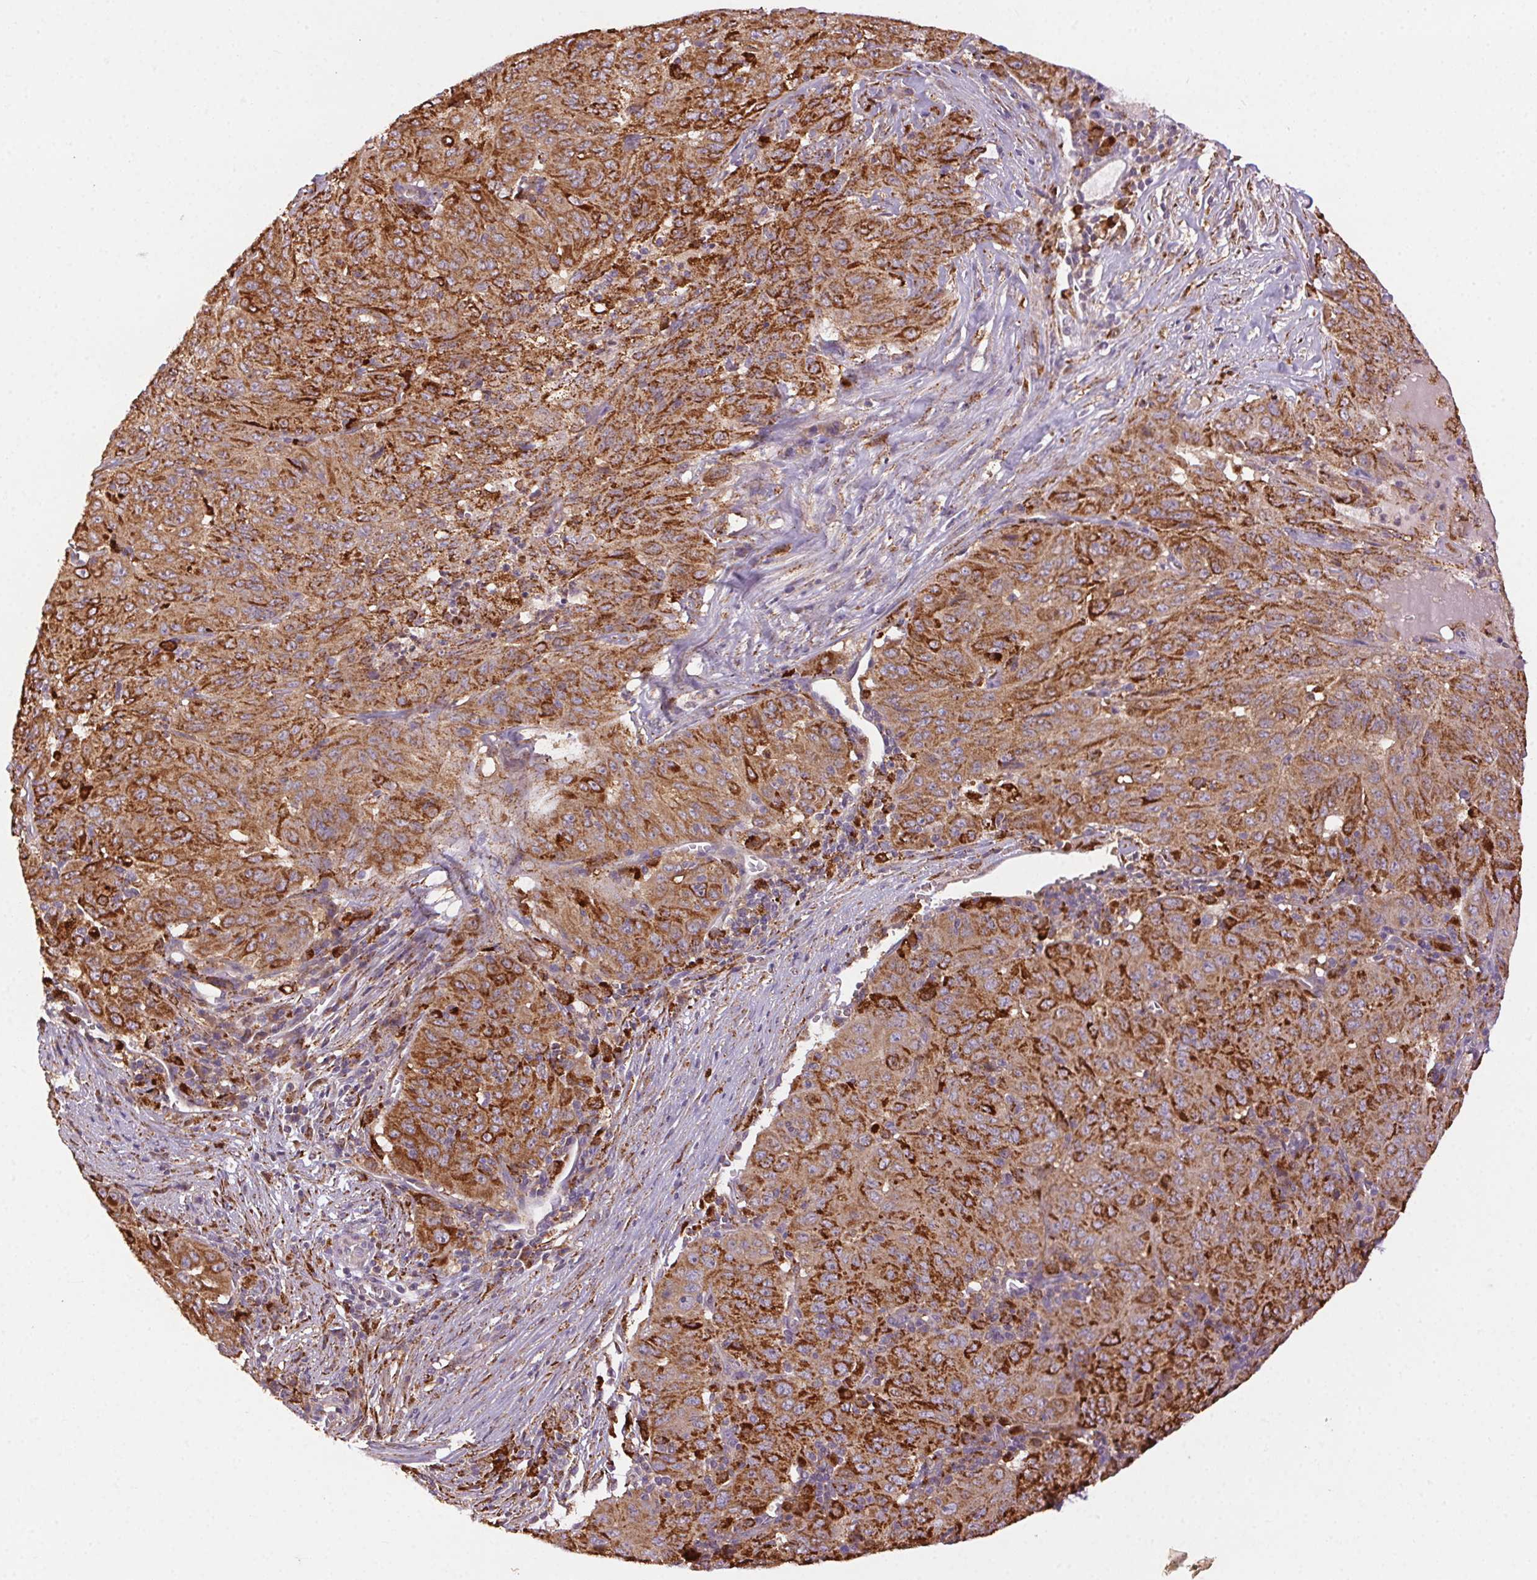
{"staining": {"intensity": "moderate", "quantity": ">75%", "location": "cytoplasmic/membranous"}, "tissue": "pancreatic cancer", "cell_type": "Tumor cells", "image_type": "cancer", "snomed": [{"axis": "morphology", "description": "Adenocarcinoma, NOS"}, {"axis": "topography", "description": "Pancreas"}], "caption": "Immunohistochemical staining of human pancreatic adenocarcinoma shows medium levels of moderate cytoplasmic/membranous expression in about >75% of tumor cells.", "gene": "FNBP1L", "patient": {"sex": "male", "age": 63}}